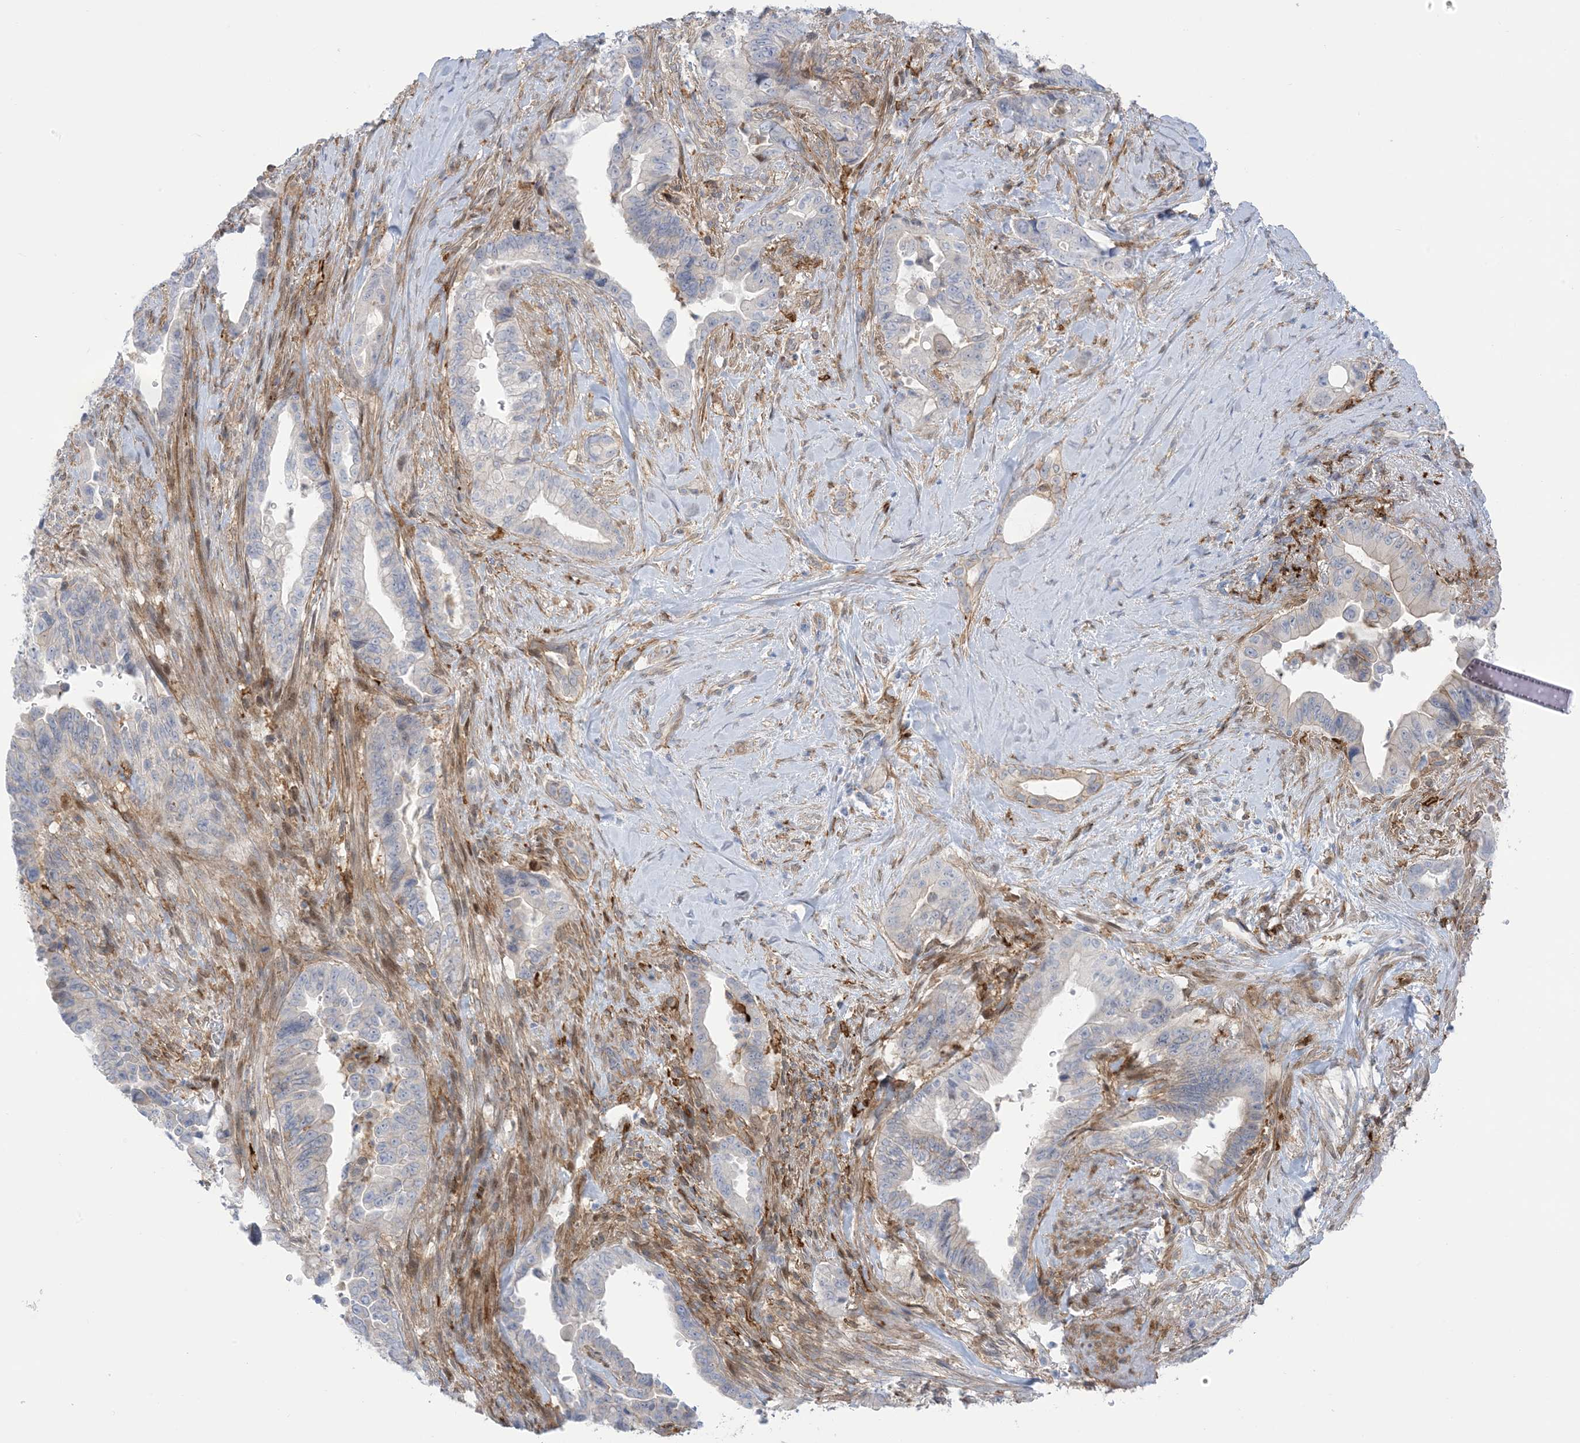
{"staining": {"intensity": "negative", "quantity": "none", "location": "none"}, "tissue": "pancreatic cancer", "cell_type": "Tumor cells", "image_type": "cancer", "snomed": [{"axis": "morphology", "description": "Adenocarcinoma, NOS"}, {"axis": "topography", "description": "Pancreas"}], "caption": "Immunohistochemistry of human pancreatic cancer displays no staining in tumor cells. (Stains: DAB immunohistochemistry (IHC) with hematoxylin counter stain, Microscopy: brightfield microscopy at high magnification).", "gene": "ICMT", "patient": {"sex": "male", "age": 70}}